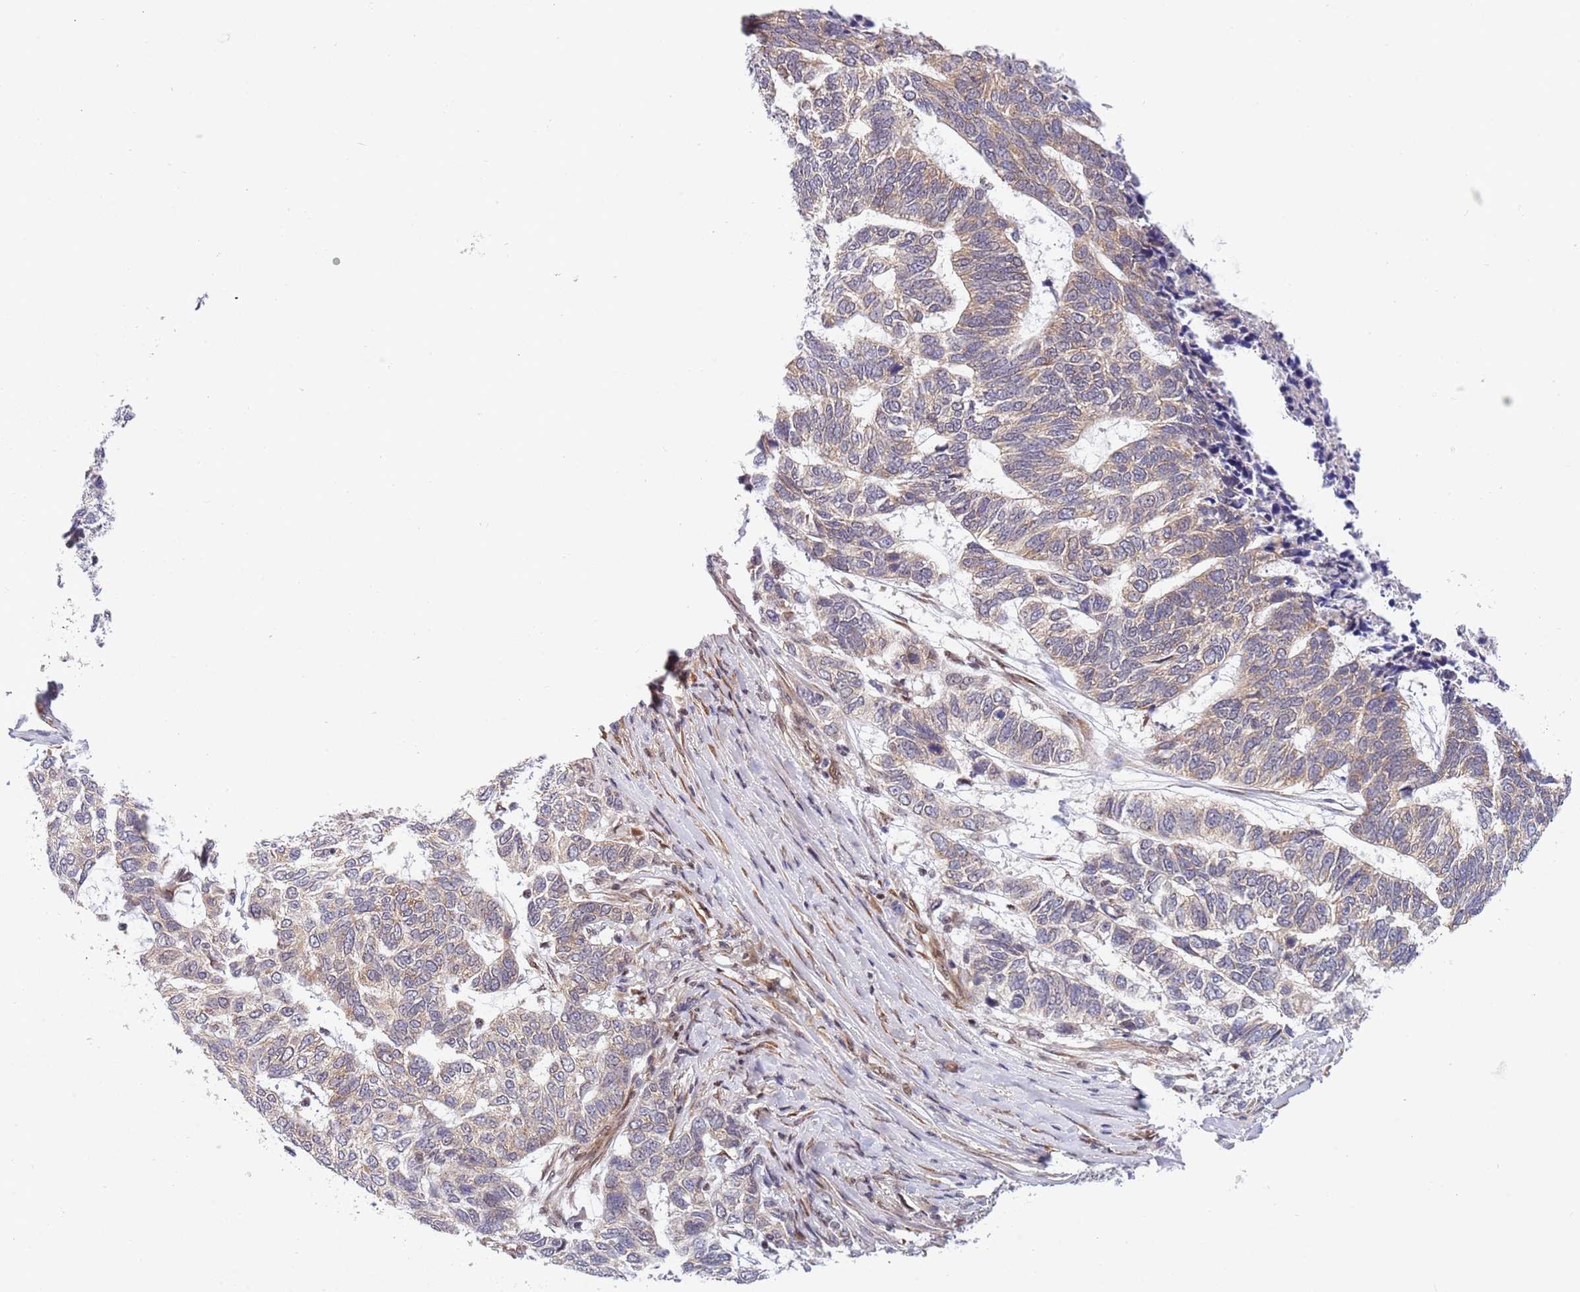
{"staining": {"intensity": "weak", "quantity": "25%-75%", "location": "cytoplasmic/membranous"}, "tissue": "skin cancer", "cell_type": "Tumor cells", "image_type": "cancer", "snomed": [{"axis": "morphology", "description": "Basal cell carcinoma"}, {"axis": "topography", "description": "Skin"}], "caption": "Immunohistochemical staining of skin cancer (basal cell carcinoma) shows weak cytoplasmic/membranous protein expression in about 25%-75% of tumor cells. (DAB (3,3'-diaminobenzidine) = brown stain, brightfield microscopy at high magnification).", "gene": "TBX10", "patient": {"sex": "female", "age": 65}}